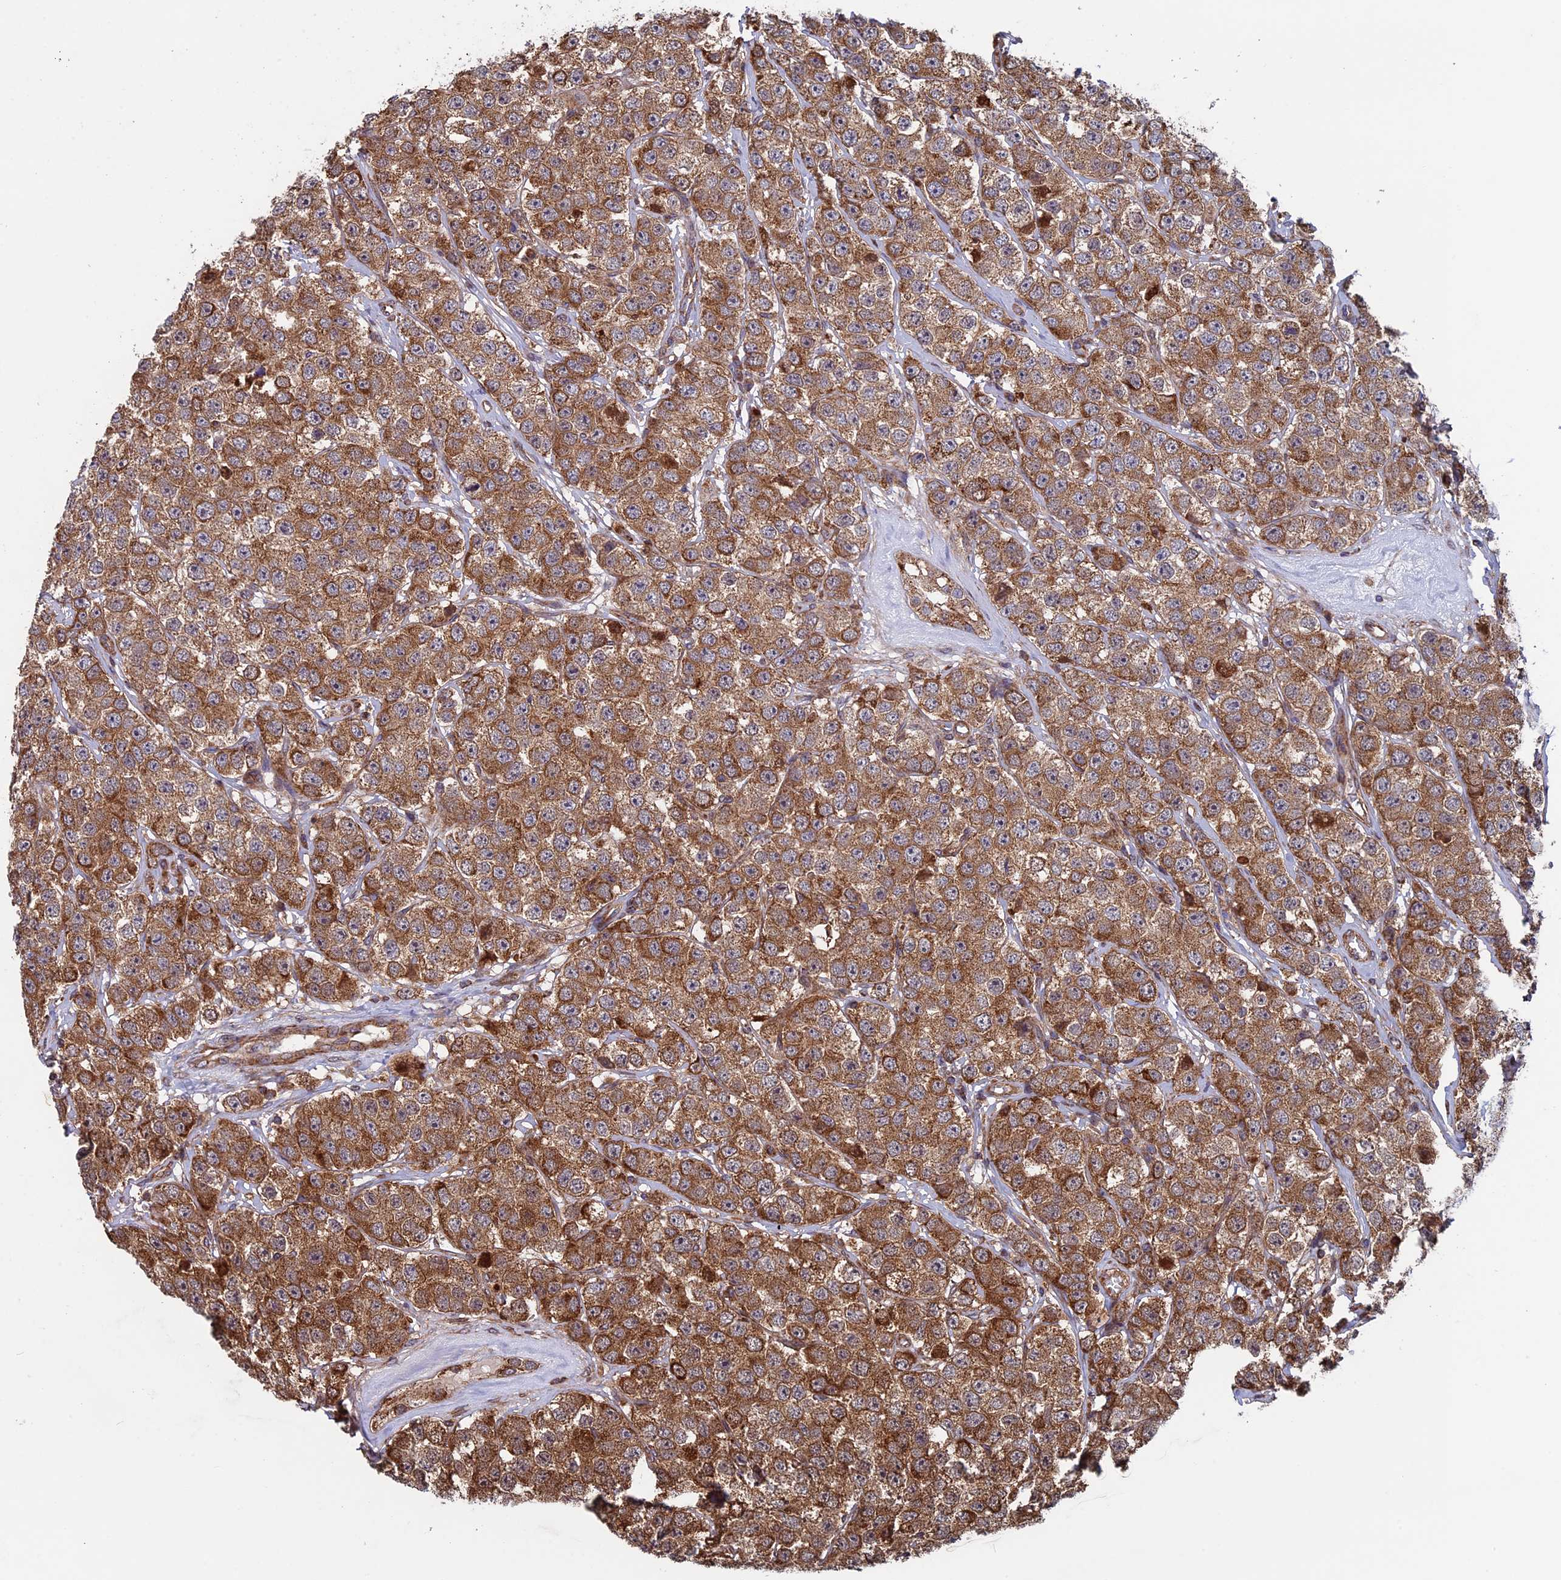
{"staining": {"intensity": "moderate", "quantity": ">75%", "location": "cytoplasmic/membranous"}, "tissue": "testis cancer", "cell_type": "Tumor cells", "image_type": "cancer", "snomed": [{"axis": "morphology", "description": "Seminoma, NOS"}, {"axis": "topography", "description": "Testis"}], "caption": "IHC (DAB) staining of human testis cancer (seminoma) exhibits moderate cytoplasmic/membranous protein positivity in about >75% of tumor cells.", "gene": "CCDC8", "patient": {"sex": "male", "age": 28}}